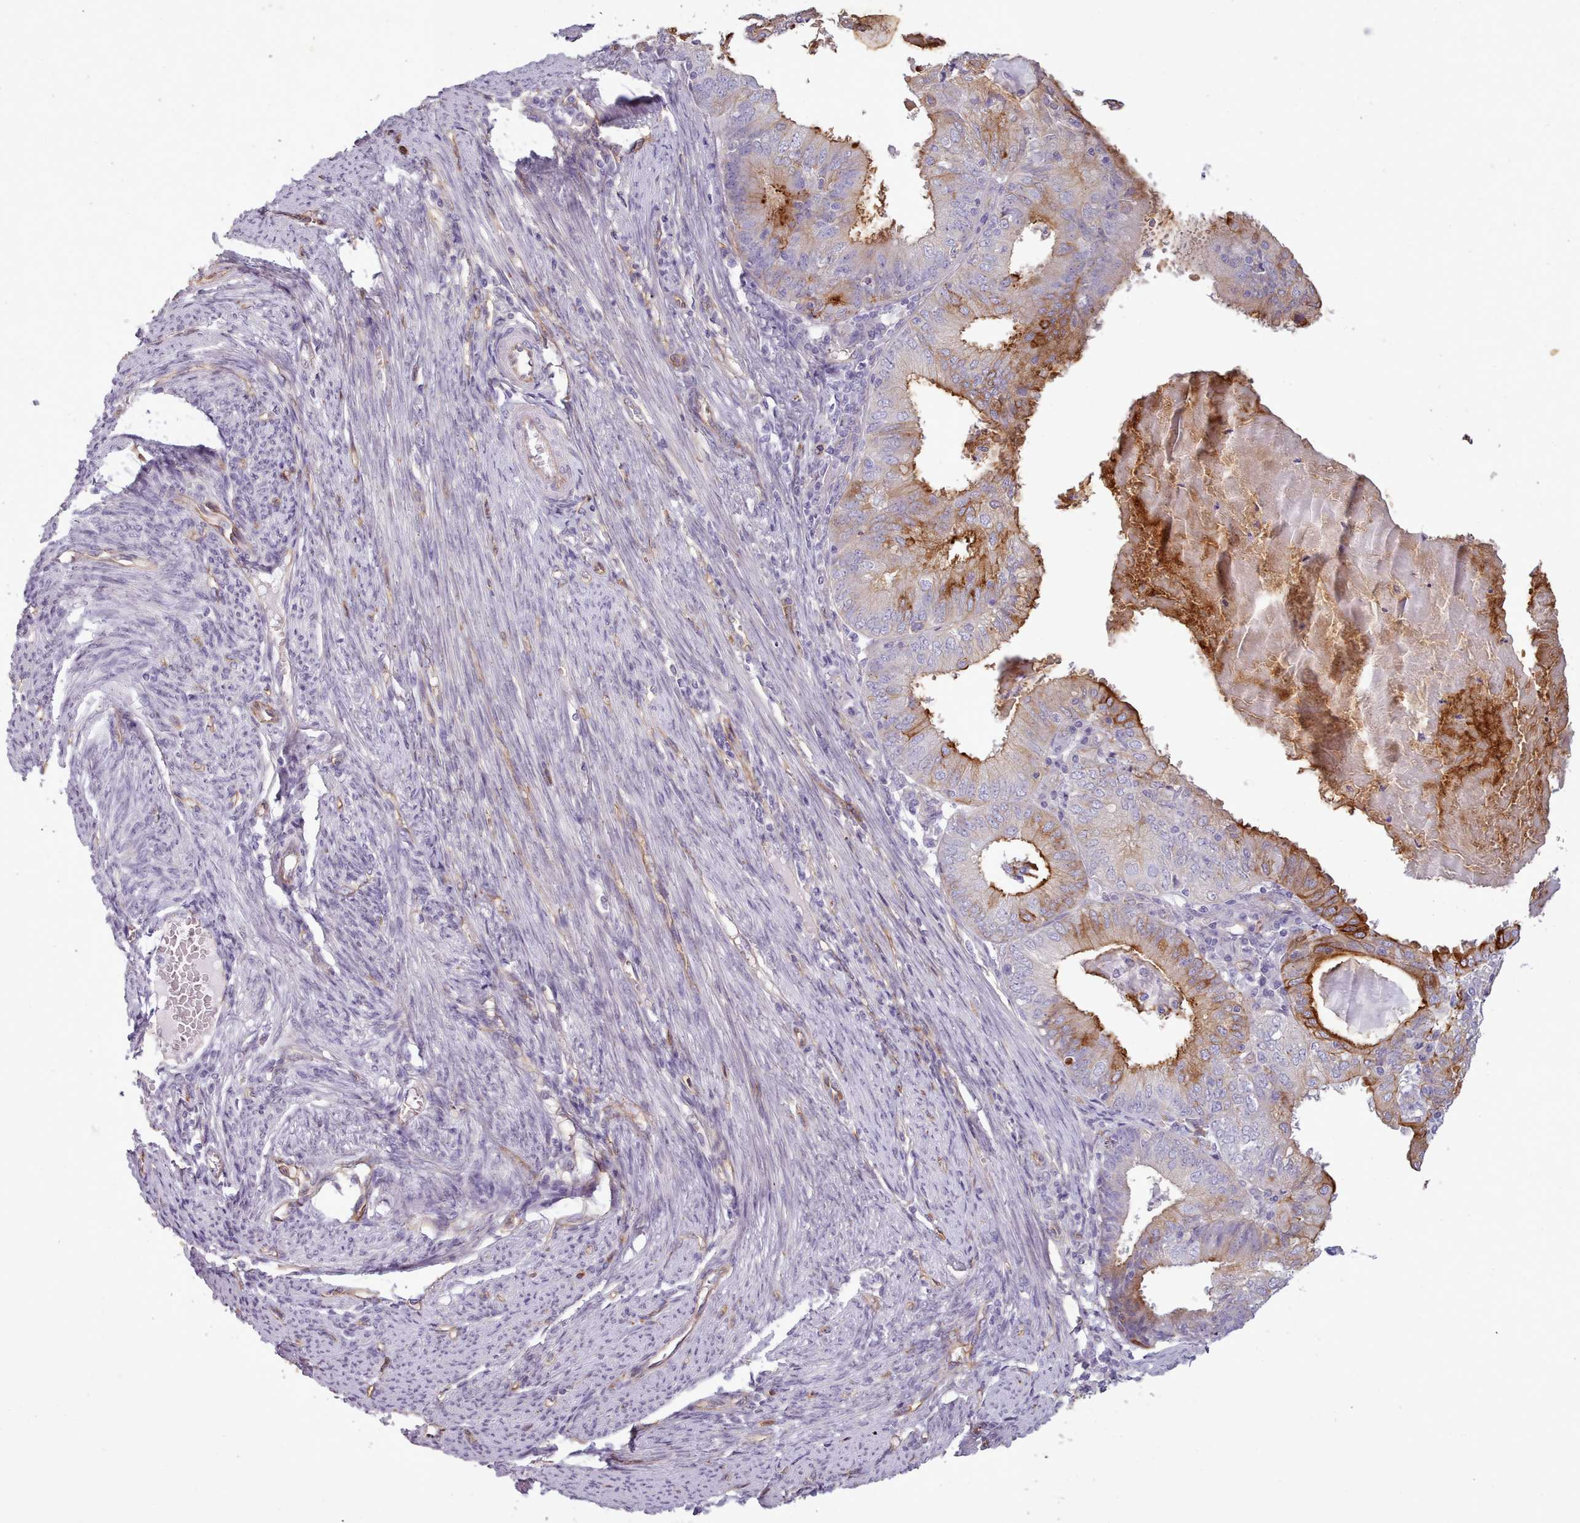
{"staining": {"intensity": "moderate", "quantity": "<25%", "location": "cytoplasmic/membranous"}, "tissue": "endometrial cancer", "cell_type": "Tumor cells", "image_type": "cancer", "snomed": [{"axis": "morphology", "description": "Adenocarcinoma, NOS"}, {"axis": "topography", "description": "Endometrium"}], "caption": "Immunohistochemistry of human endometrial adenocarcinoma displays low levels of moderate cytoplasmic/membranous expression in about <25% of tumor cells.", "gene": "PLD4", "patient": {"sex": "female", "age": 57}}